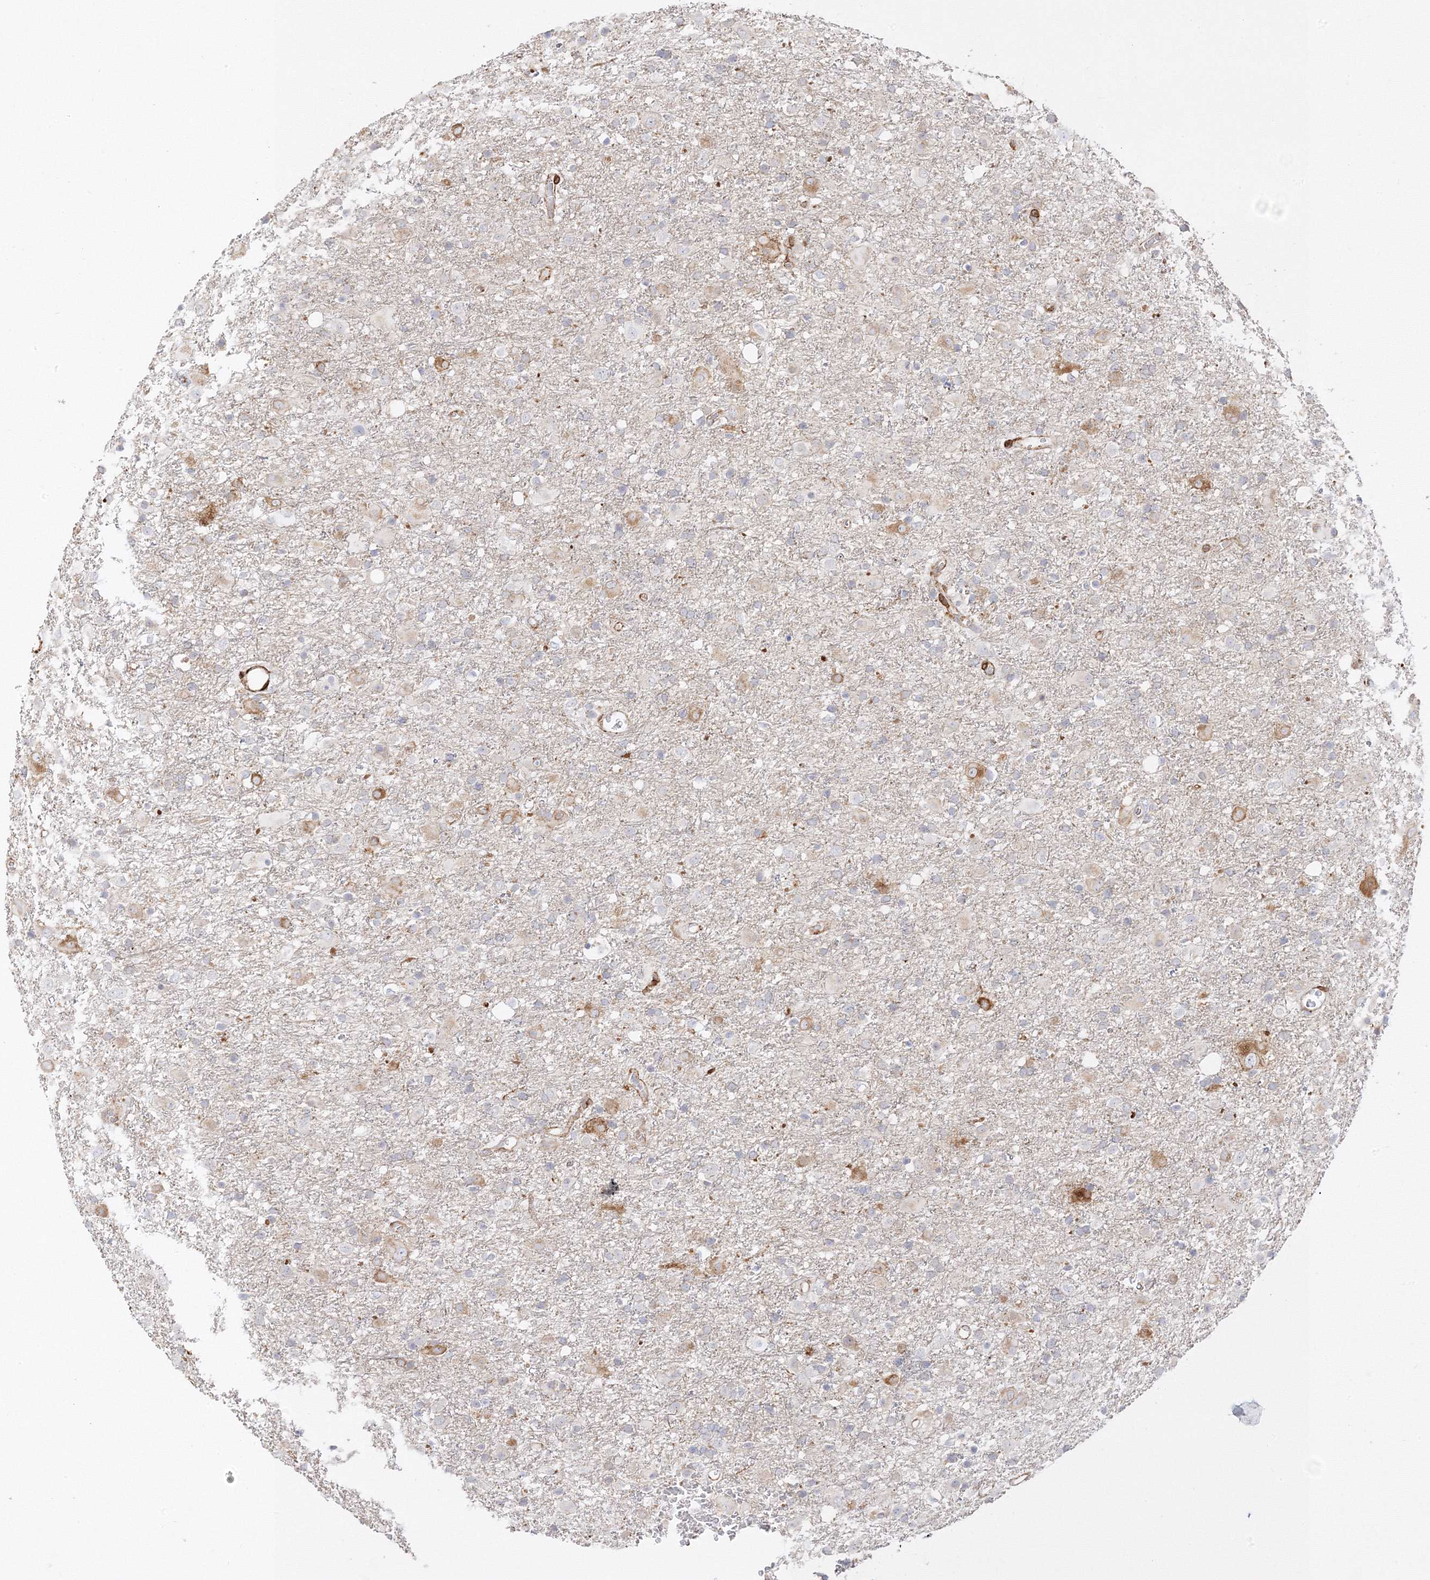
{"staining": {"intensity": "negative", "quantity": "none", "location": "none"}, "tissue": "glioma", "cell_type": "Tumor cells", "image_type": "cancer", "snomed": [{"axis": "morphology", "description": "Glioma, malignant, Low grade"}, {"axis": "topography", "description": "Brain"}], "caption": "IHC micrograph of glioma stained for a protein (brown), which displays no positivity in tumor cells. The staining was performed using DAB to visualize the protein expression in brown, while the nuclei were stained in blue with hematoxylin (Magnification: 20x).", "gene": "C2CD2", "patient": {"sex": "male", "age": 65}}